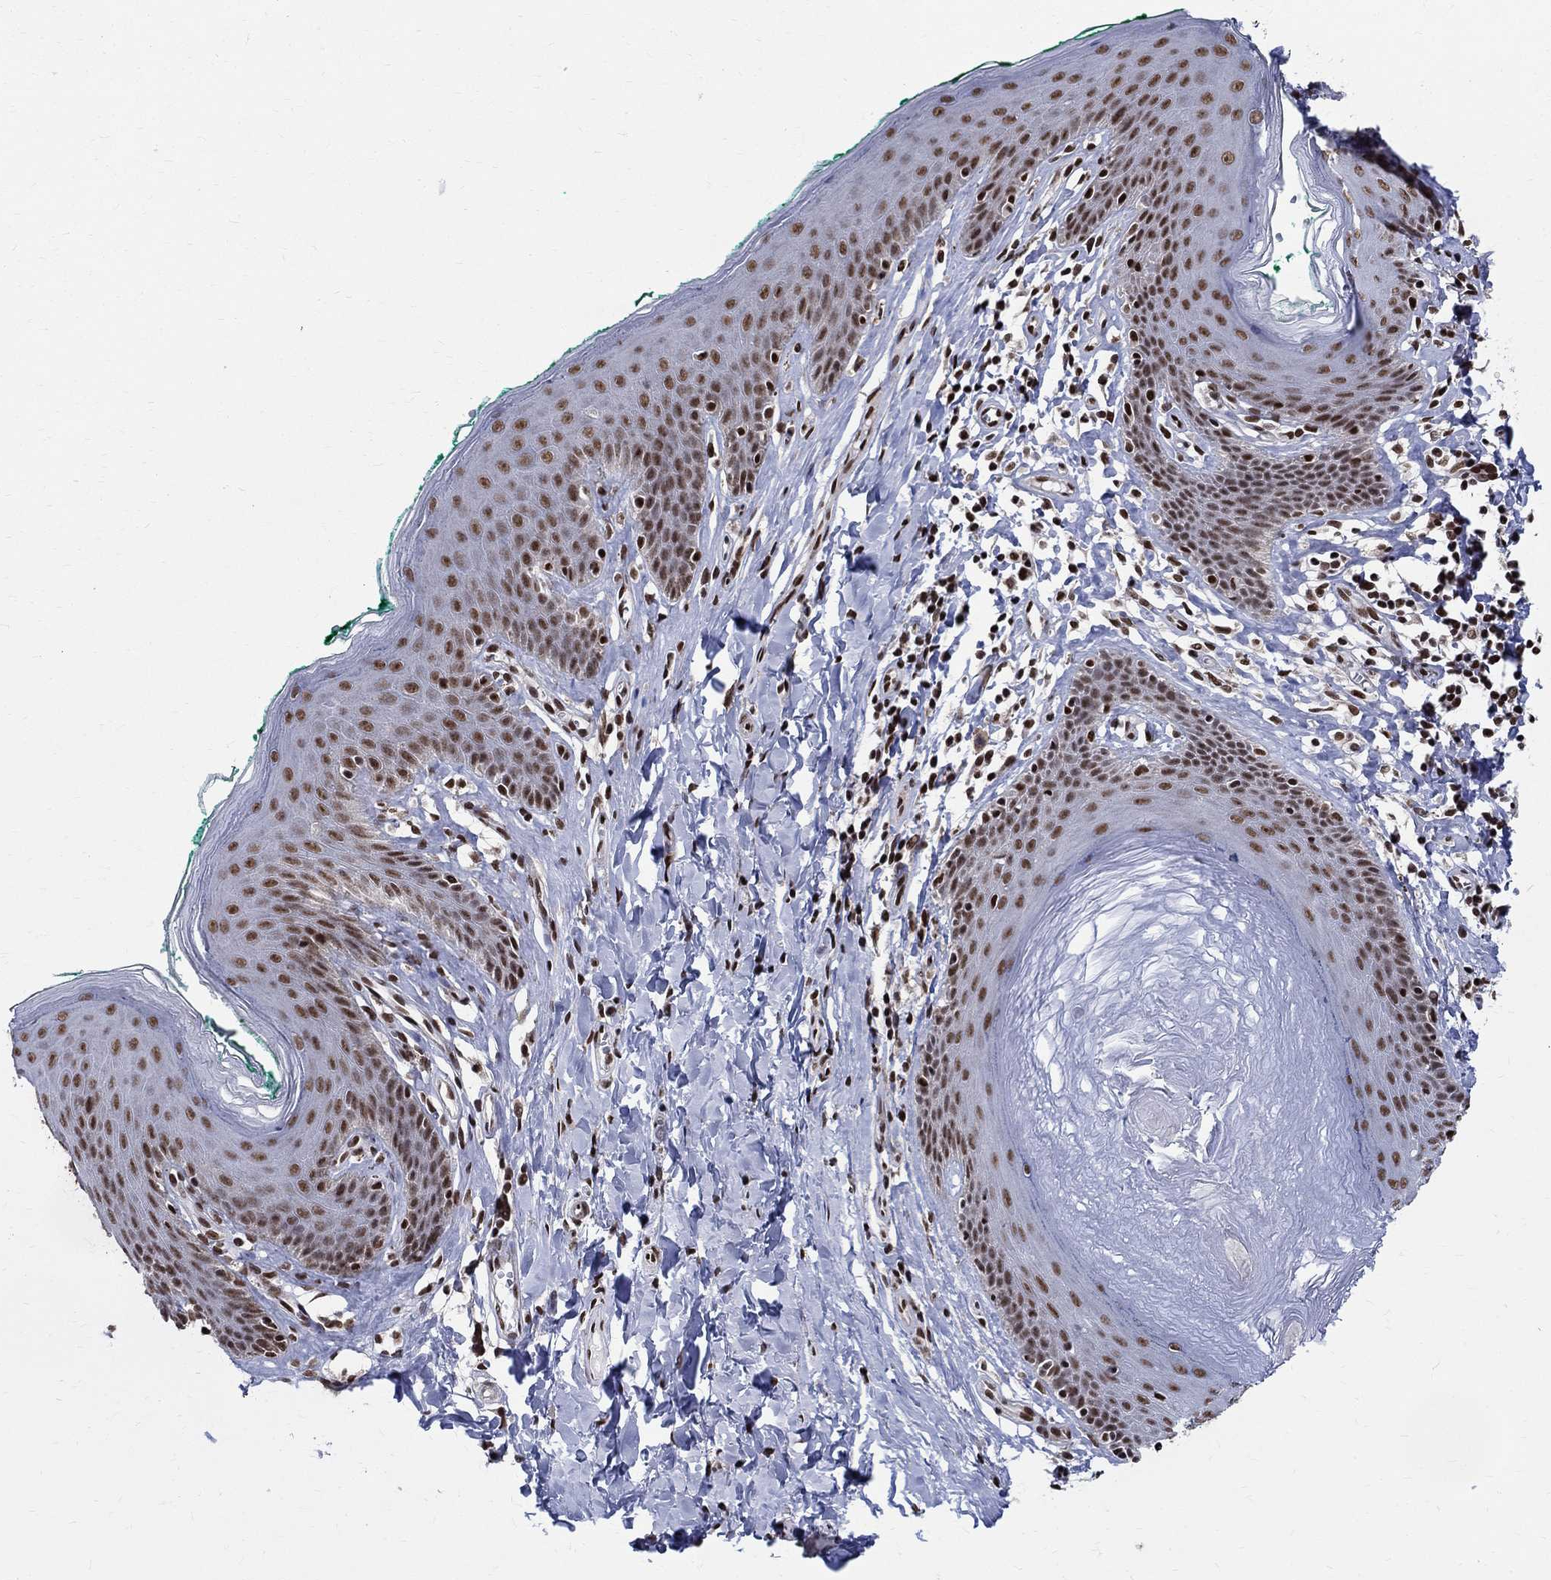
{"staining": {"intensity": "moderate", "quantity": ">75%", "location": "nuclear"}, "tissue": "skin", "cell_type": "Epidermal cells", "image_type": "normal", "snomed": [{"axis": "morphology", "description": "Normal tissue, NOS"}, {"axis": "topography", "description": "Vulva"}], "caption": "Protein staining of normal skin demonstrates moderate nuclear positivity in approximately >75% of epidermal cells.", "gene": "FBXO16", "patient": {"sex": "female", "age": 66}}